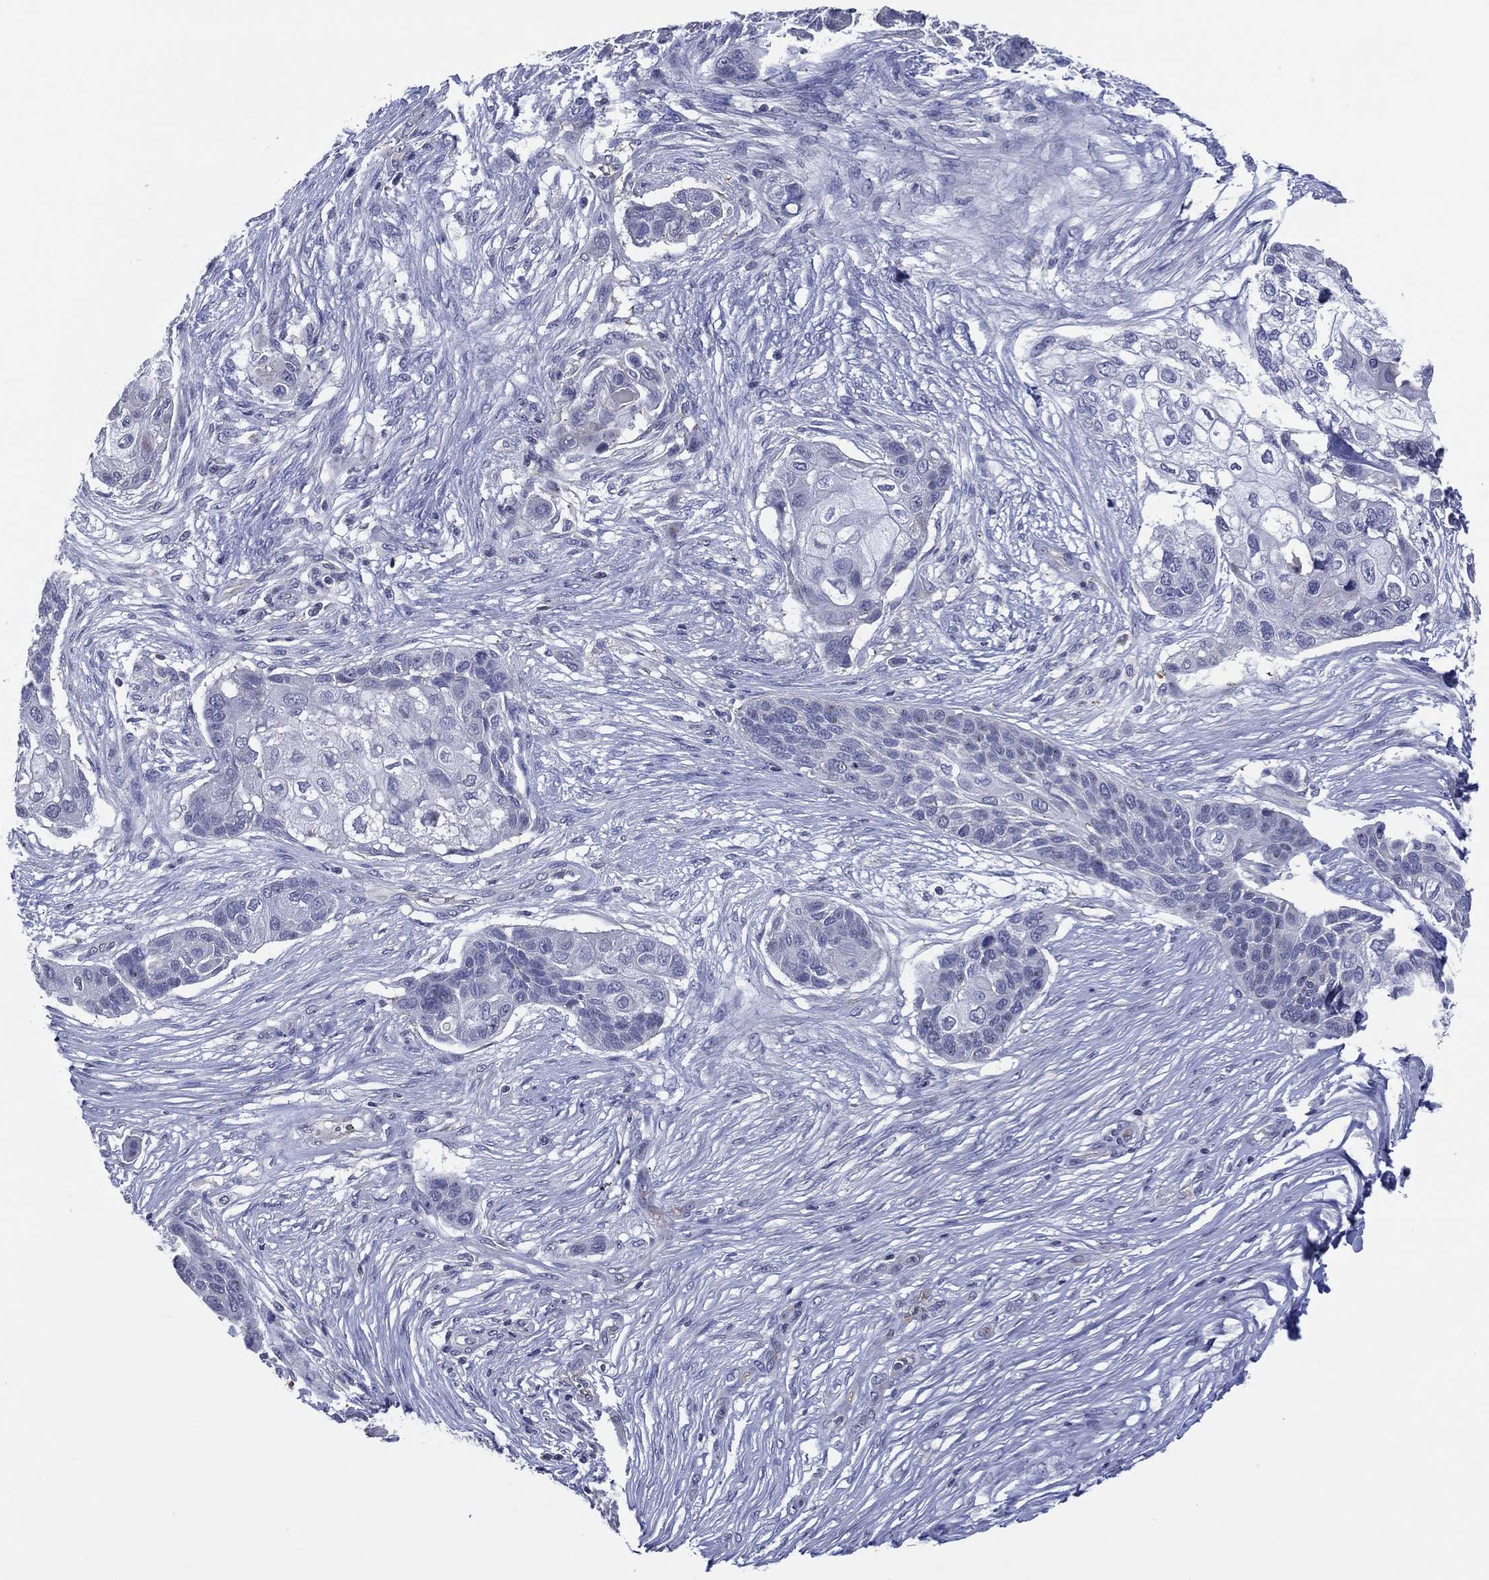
{"staining": {"intensity": "negative", "quantity": "none", "location": "none"}, "tissue": "lung cancer", "cell_type": "Tumor cells", "image_type": "cancer", "snomed": [{"axis": "morphology", "description": "Squamous cell carcinoma, NOS"}, {"axis": "topography", "description": "Lung"}], "caption": "Histopathology image shows no significant protein positivity in tumor cells of lung cancer. Nuclei are stained in blue.", "gene": "TRIM31", "patient": {"sex": "male", "age": 69}}